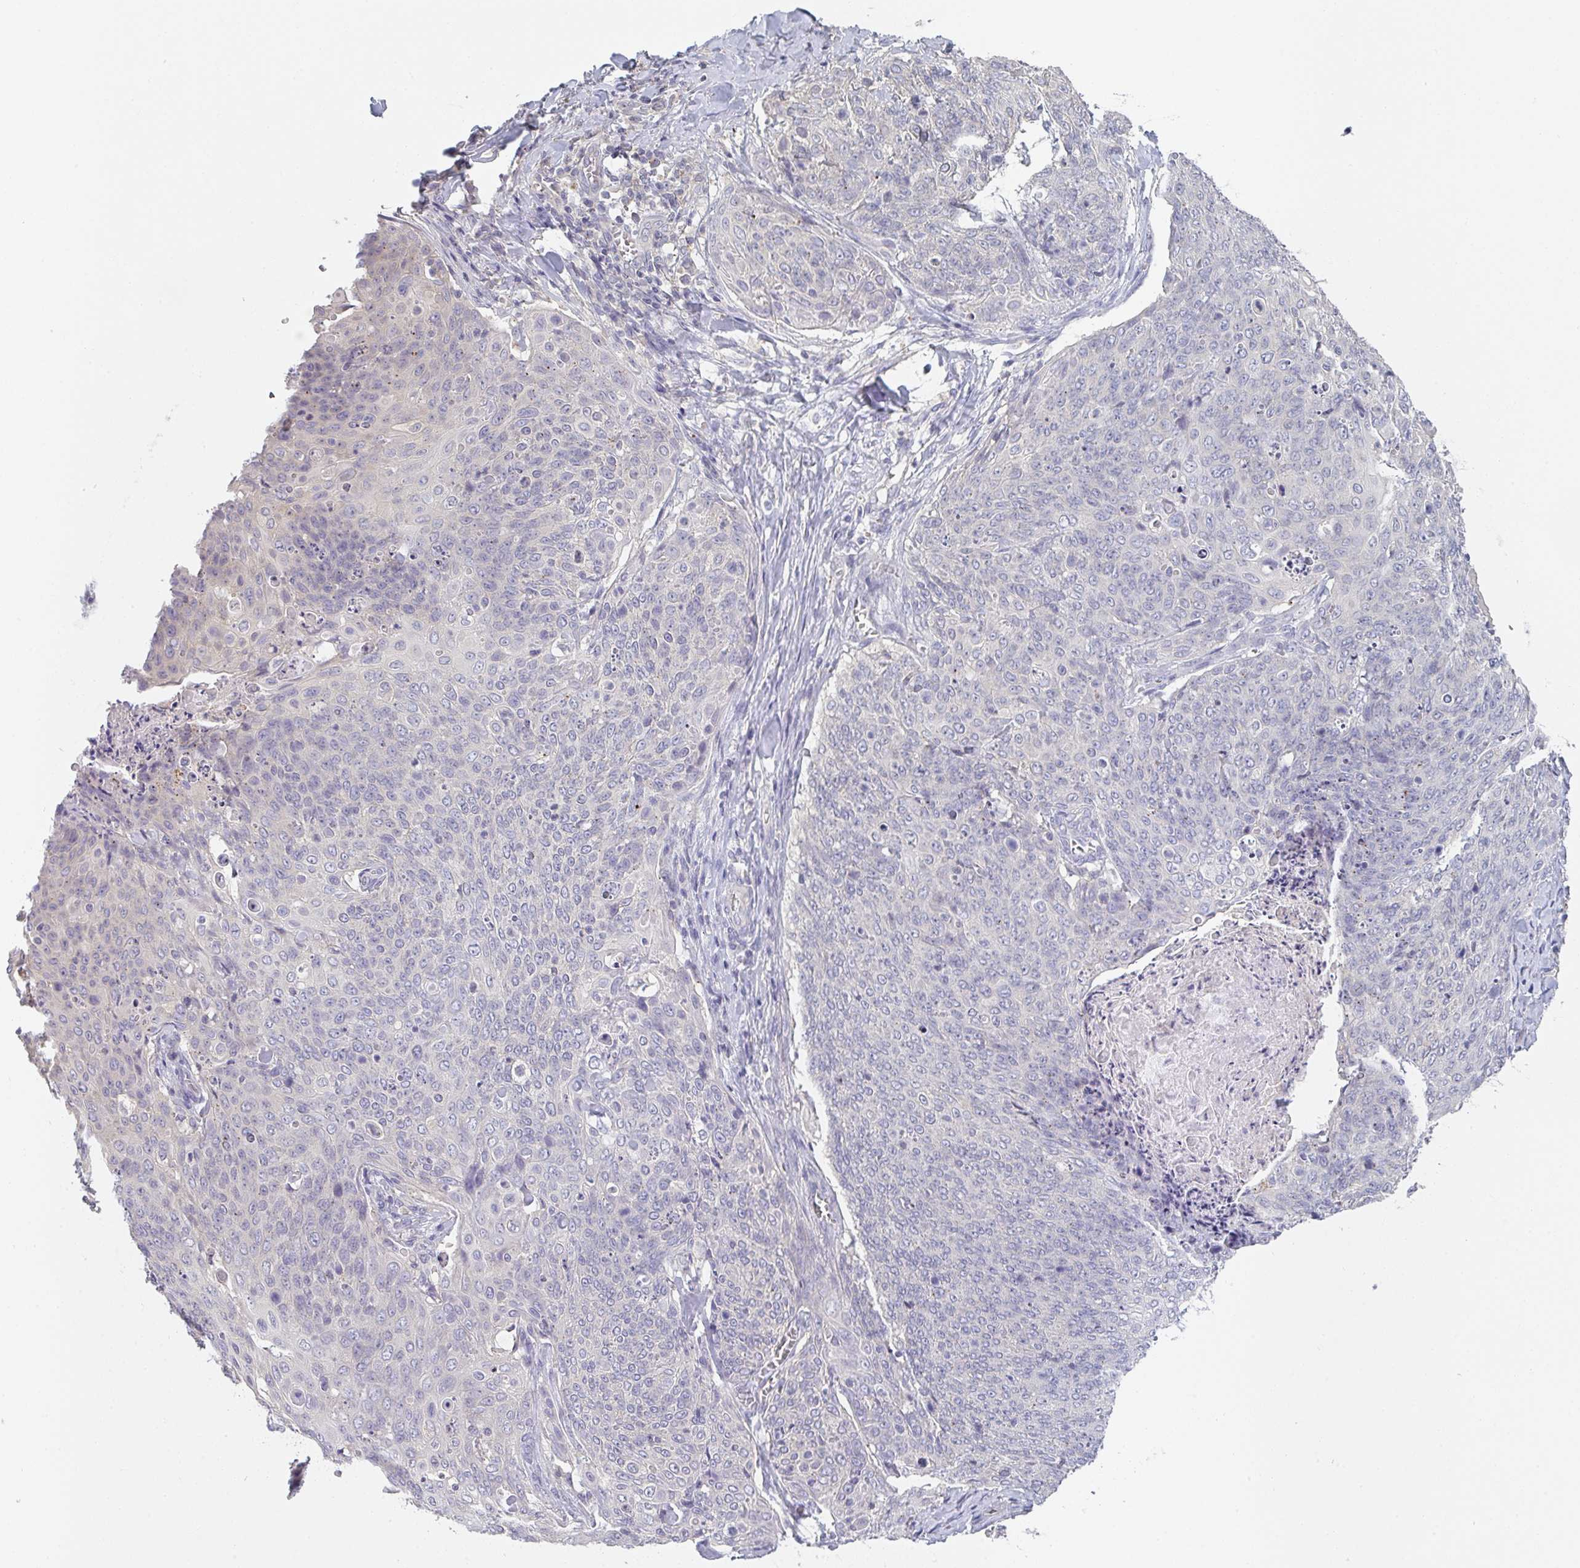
{"staining": {"intensity": "weak", "quantity": "<25%", "location": "cytoplasmic/membranous"}, "tissue": "skin cancer", "cell_type": "Tumor cells", "image_type": "cancer", "snomed": [{"axis": "morphology", "description": "Squamous cell carcinoma, NOS"}, {"axis": "topography", "description": "Skin"}, {"axis": "topography", "description": "Vulva"}], "caption": "Immunohistochemistry micrograph of human skin cancer (squamous cell carcinoma) stained for a protein (brown), which shows no positivity in tumor cells.", "gene": "CHMP5", "patient": {"sex": "female", "age": 85}}